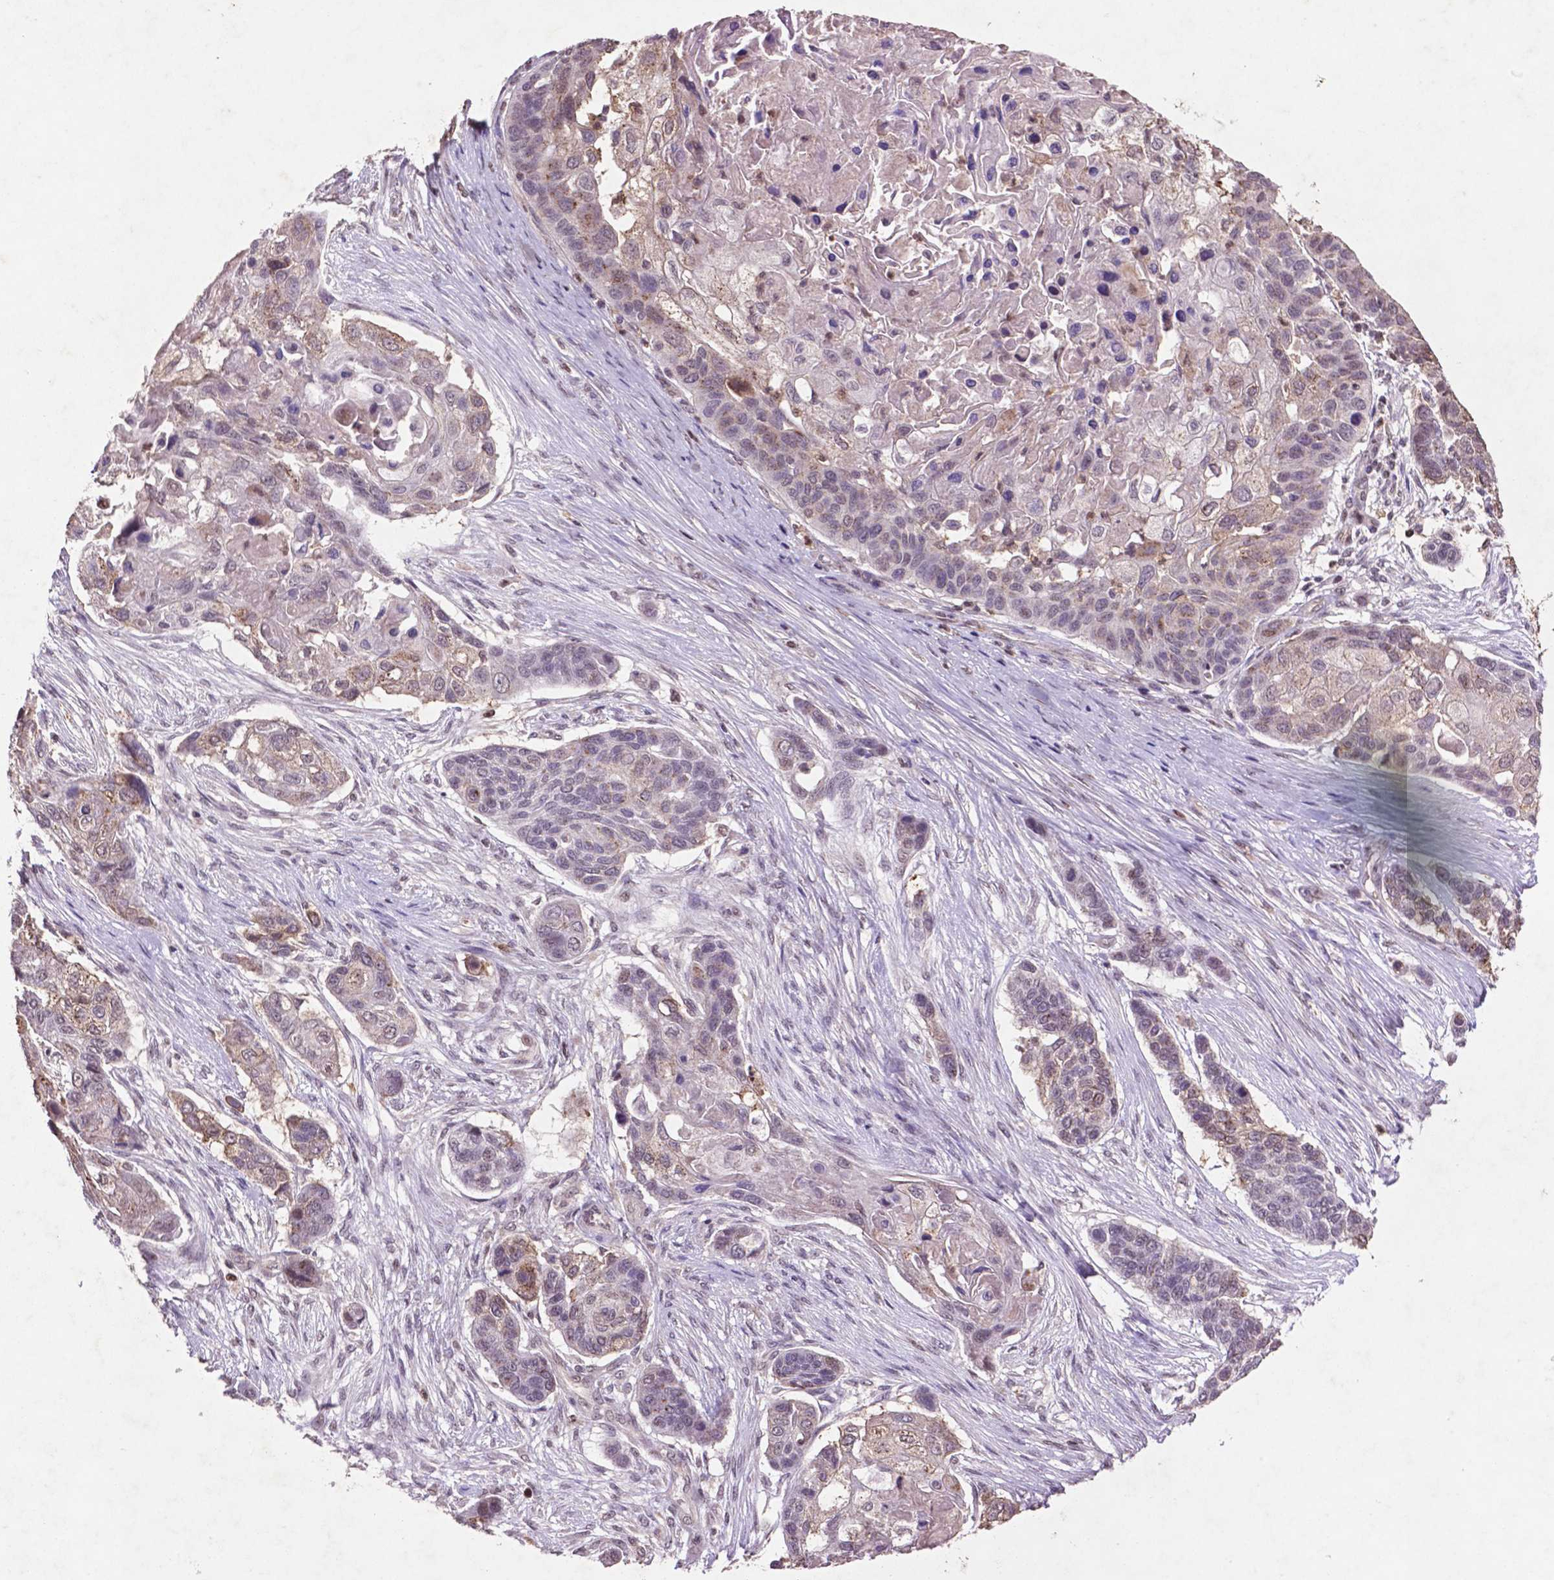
{"staining": {"intensity": "weak", "quantity": "<25%", "location": "cytoplasmic/membranous"}, "tissue": "lung cancer", "cell_type": "Tumor cells", "image_type": "cancer", "snomed": [{"axis": "morphology", "description": "Squamous cell carcinoma, NOS"}, {"axis": "topography", "description": "Lung"}], "caption": "Immunohistochemical staining of lung cancer (squamous cell carcinoma) demonstrates no significant expression in tumor cells.", "gene": "GLRX", "patient": {"sex": "male", "age": 69}}